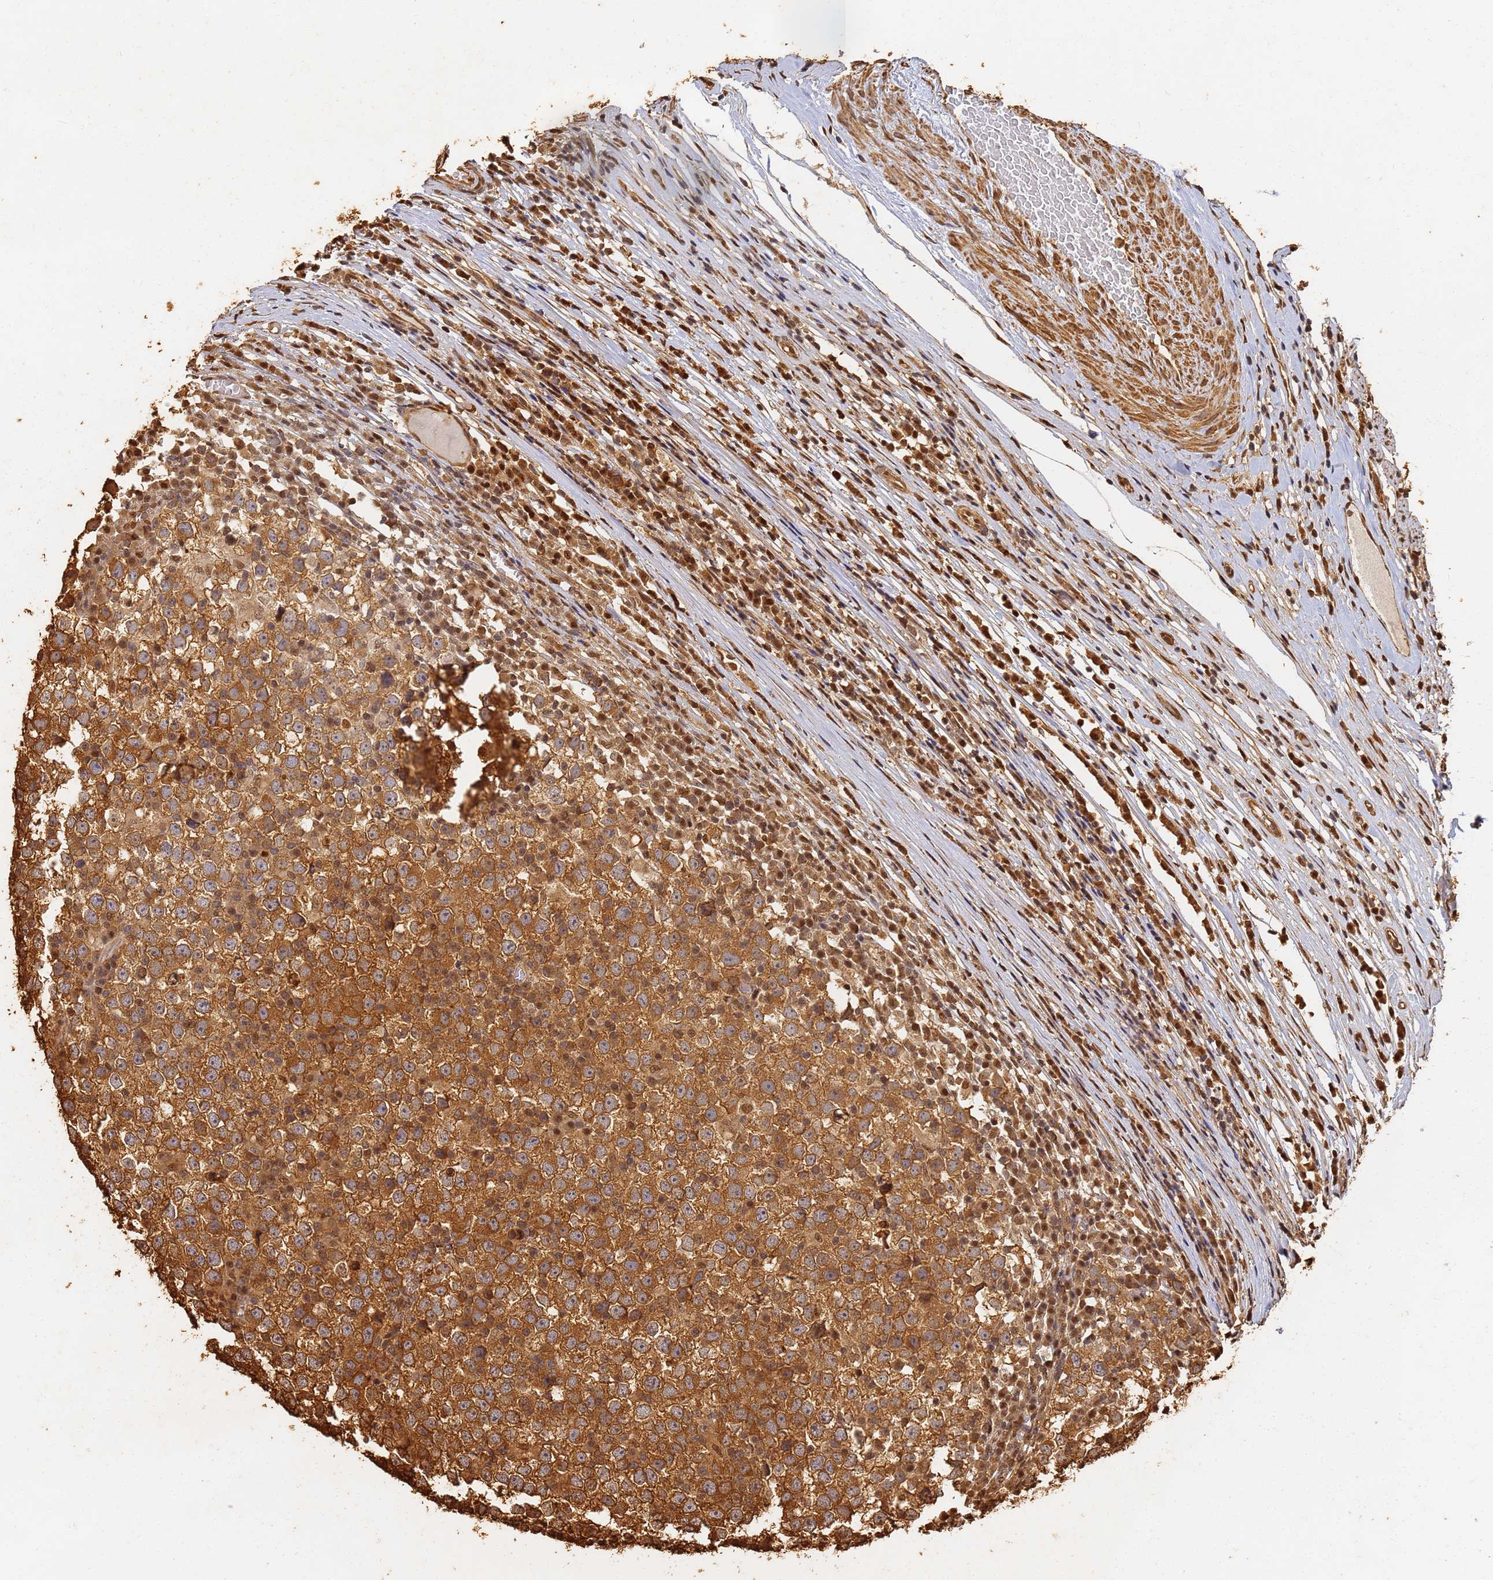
{"staining": {"intensity": "strong", "quantity": ">75%", "location": "cytoplasmic/membranous"}, "tissue": "testis cancer", "cell_type": "Tumor cells", "image_type": "cancer", "snomed": [{"axis": "morphology", "description": "Seminoma, NOS"}, {"axis": "topography", "description": "Testis"}], "caption": "Brown immunohistochemical staining in seminoma (testis) reveals strong cytoplasmic/membranous staining in approximately >75% of tumor cells.", "gene": "JAK2", "patient": {"sex": "male", "age": 65}}